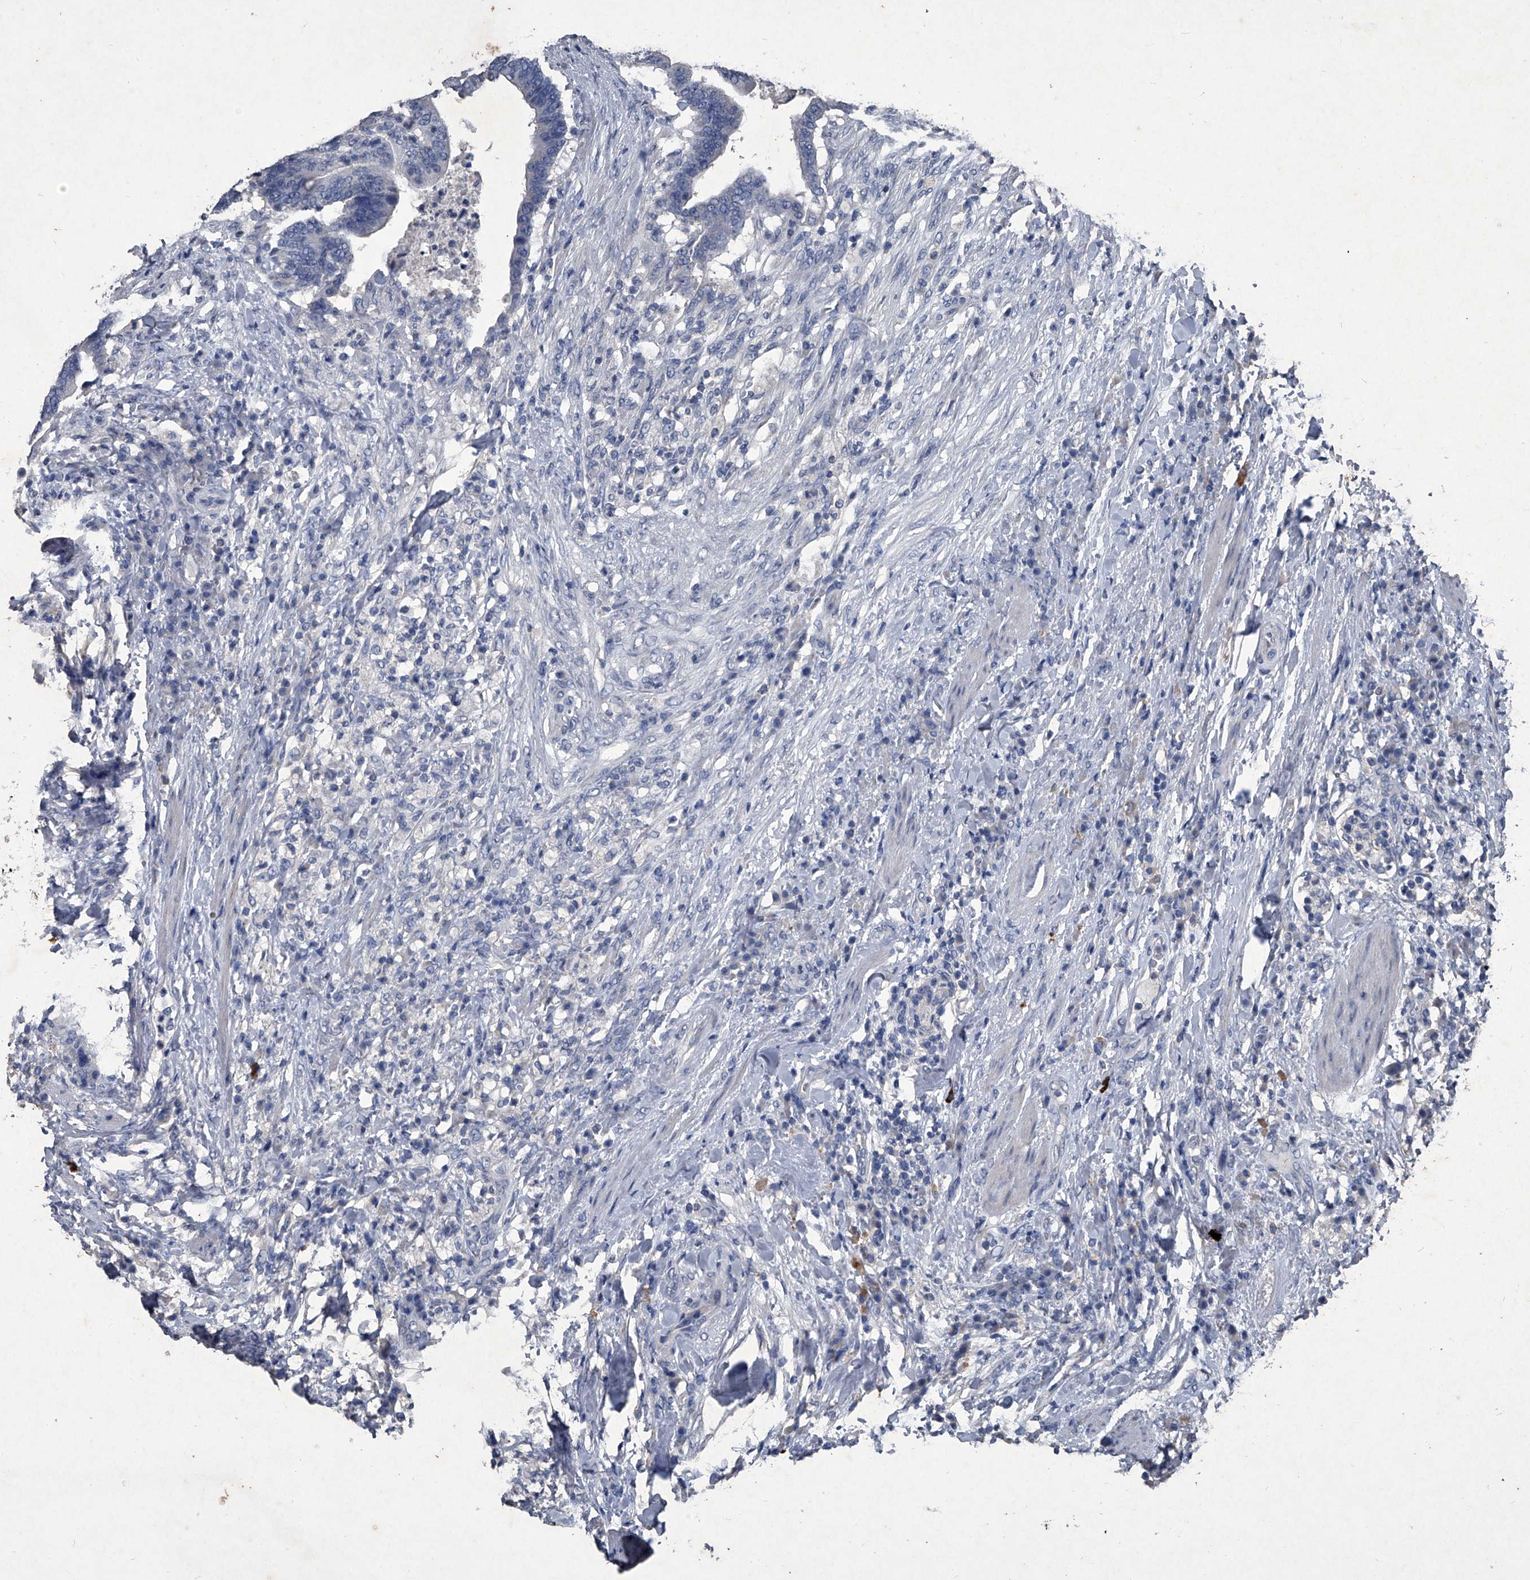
{"staining": {"intensity": "negative", "quantity": "none", "location": "none"}, "tissue": "colorectal cancer", "cell_type": "Tumor cells", "image_type": "cancer", "snomed": [{"axis": "morphology", "description": "Adenocarcinoma, NOS"}, {"axis": "topography", "description": "Colon"}], "caption": "Tumor cells are negative for protein expression in human colorectal cancer.", "gene": "MAPKAP1", "patient": {"sex": "female", "age": 66}}